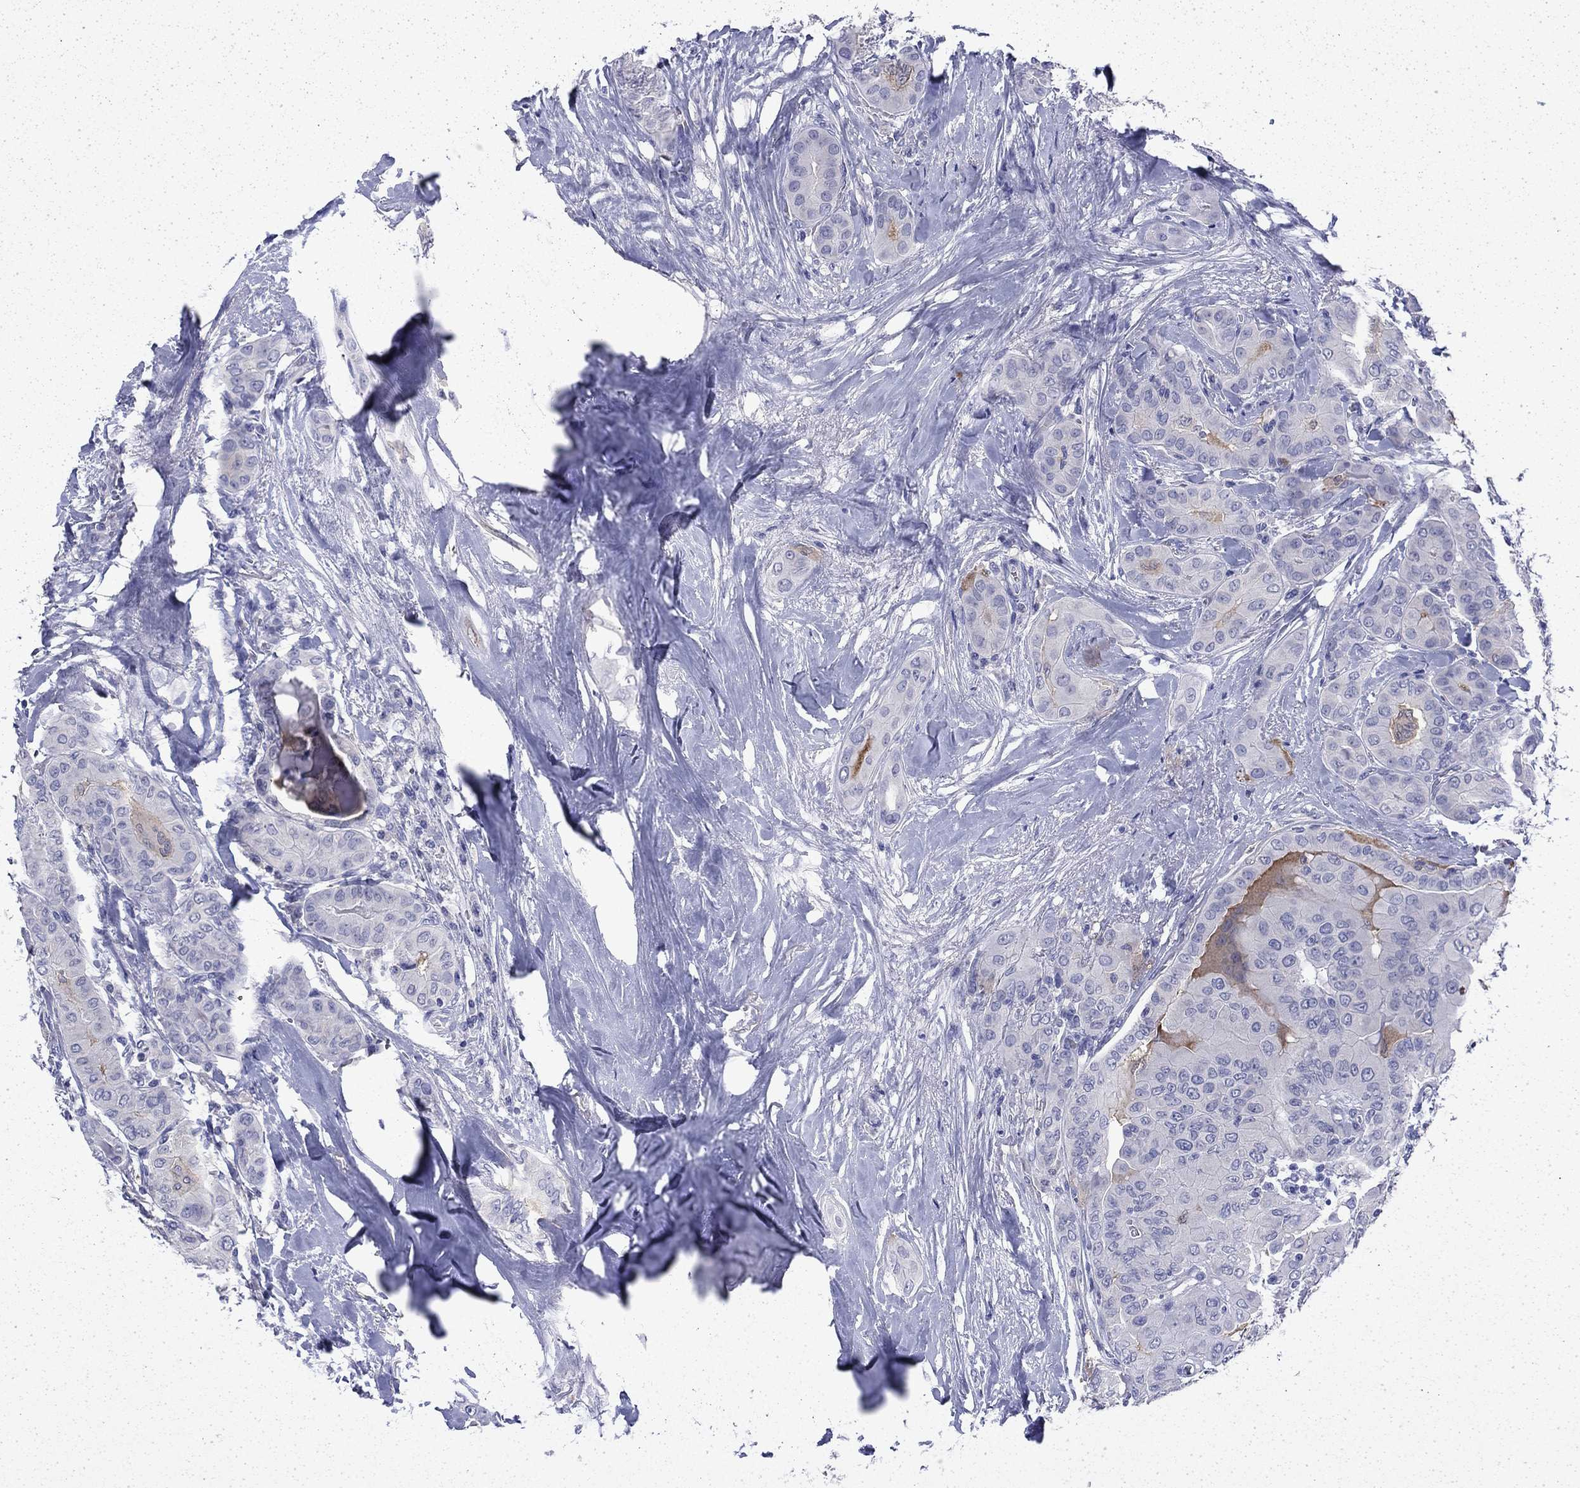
{"staining": {"intensity": "negative", "quantity": "none", "location": "none"}, "tissue": "thyroid cancer", "cell_type": "Tumor cells", "image_type": "cancer", "snomed": [{"axis": "morphology", "description": "Papillary adenocarcinoma, NOS"}, {"axis": "topography", "description": "Thyroid gland"}], "caption": "This image is of thyroid cancer stained with immunohistochemistry (IHC) to label a protein in brown with the nuclei are counter-stained blue. There is no staining in tumor cells. (DAB immunohistochemistry (IHC), high magnification).", "gene": "ENPP6", "patient": {"sex": "female", "age": 37}}